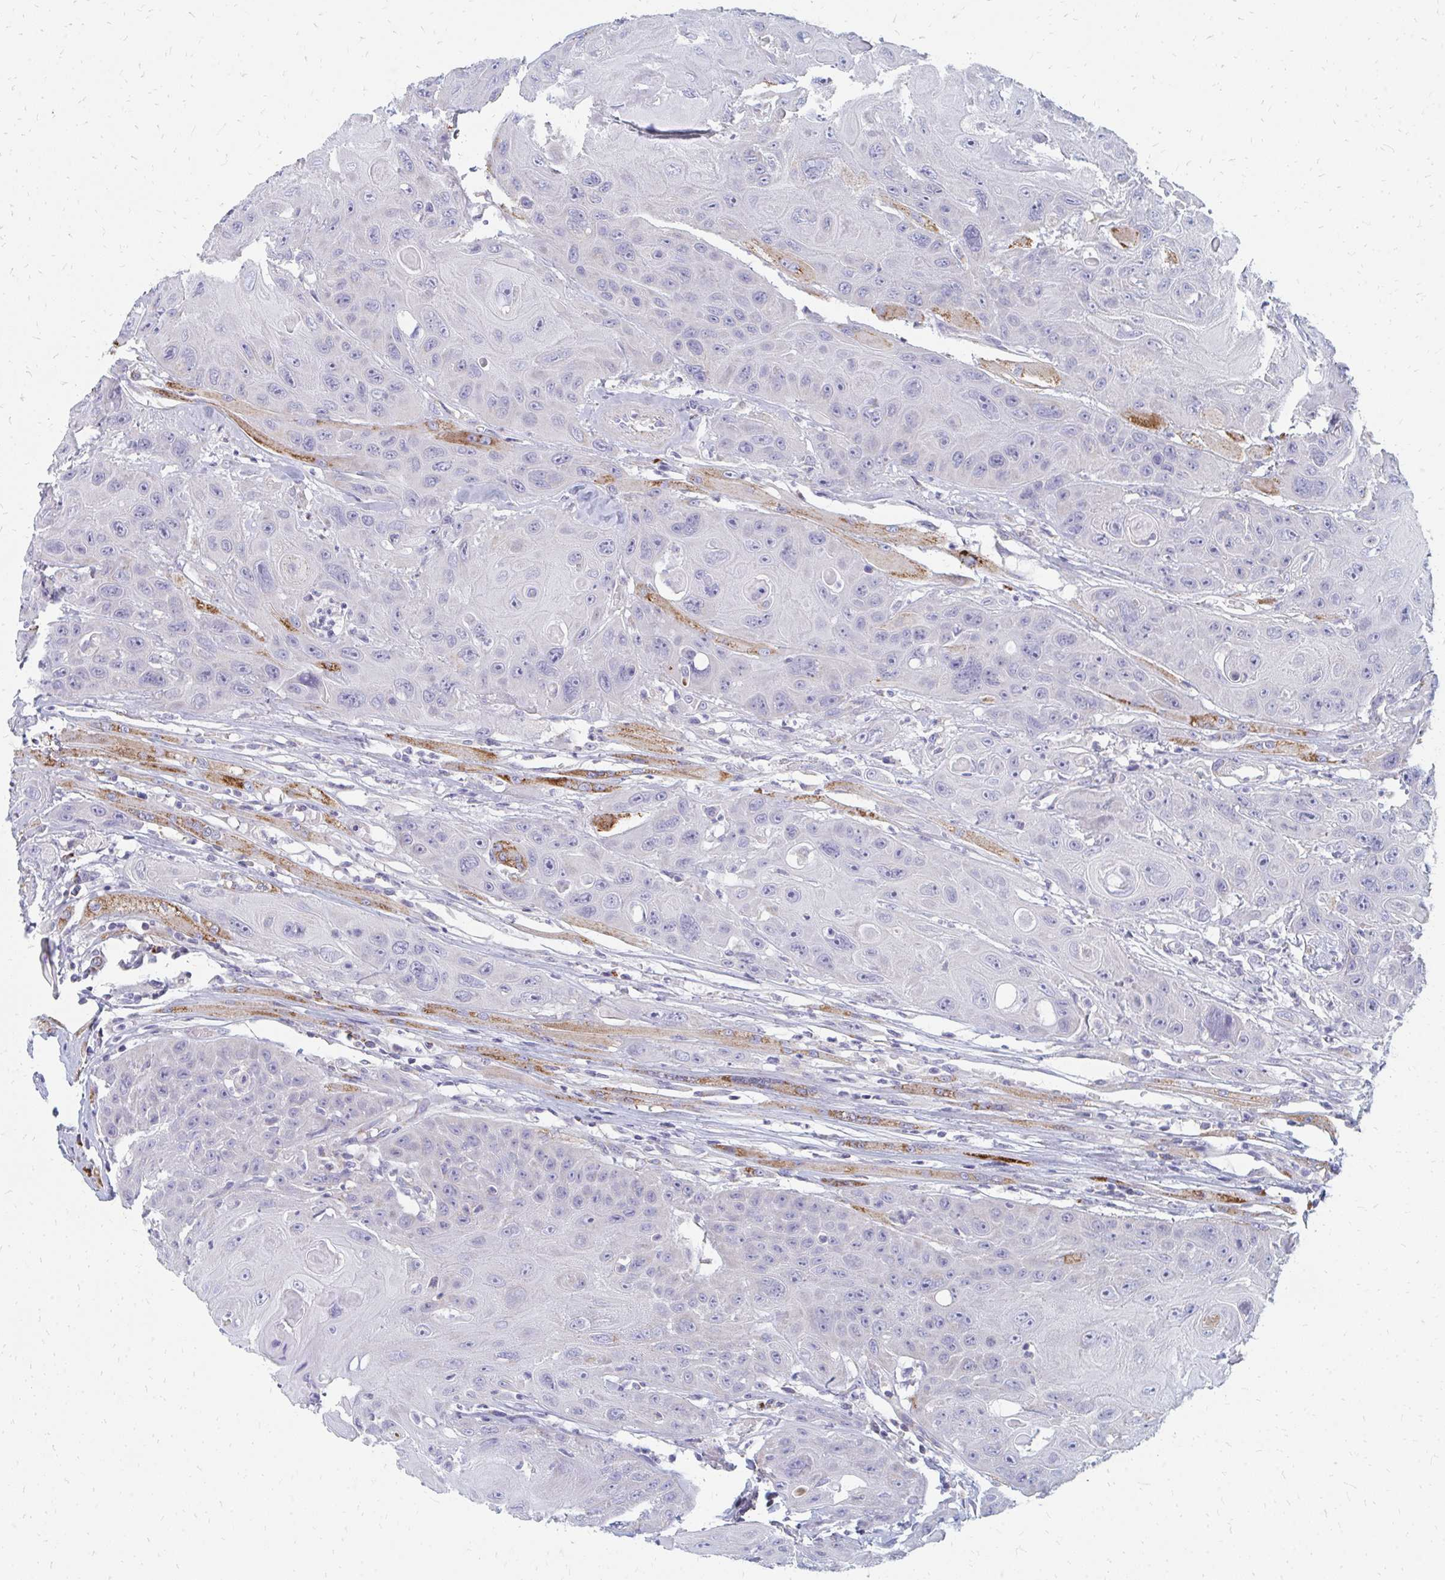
{"staining": {"intensity": "negative", "quantity": "none", "location": "none"}, "tissue": "head and neck cancer", "cell_type": "Tumor cells", "image_type": "cancer", "snomed": [{"axis": "morphology", "description": "Squamous cell carcinoma, NOS"}, {"axis": "topography", "description": "Head-Neck"}], "caption": "This is an immunohistochemistry photomicrograph of human head and neck squamous cell carcinoma. There is no expression in tumor cells.", "gene": "OR10V1", "patient": {"sex": "female", "age": 59}}